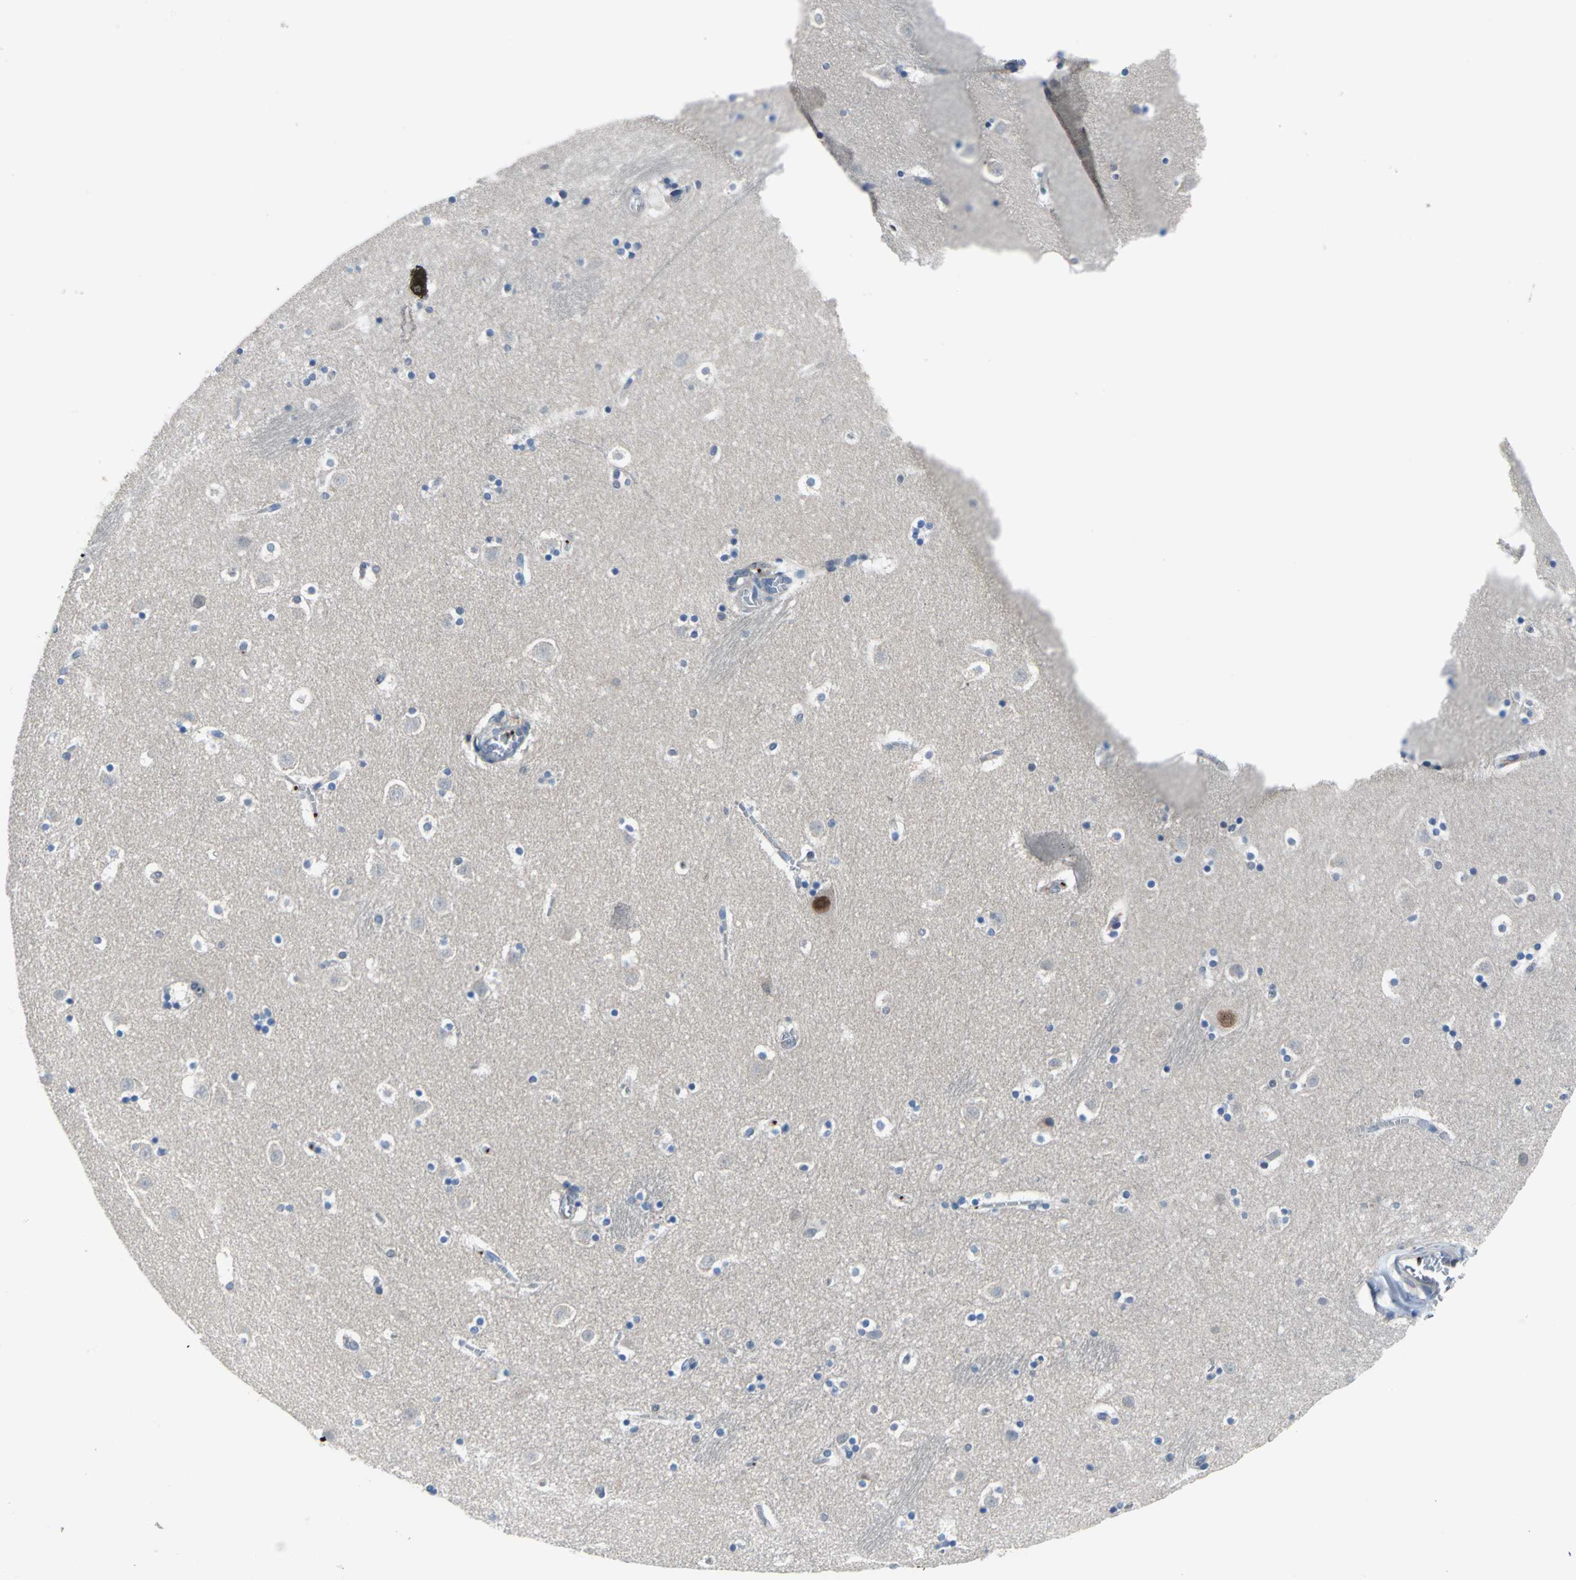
{"staining": {"intensity": "moderate", "quantity": "<25%", "location": "cytoplasmic/membranous,nuclear"}, "tissue": "caudate", "cell_type": "Glial cells", "image_type": "normal", "snomed": [{"axis": "morphology", "description": "Normal tissue, NOS"}, {"axis": "topography", "description": "Lateral ventricle wall"}], "caption": "Brown immunohistochemical staining in normal human caudate demonstrates moderate cytoplasmic/membranous,nuclear positivity in about <25% of glial cells.", "gene": "SELP", "patient": {"sex": "male", "age": 45}}